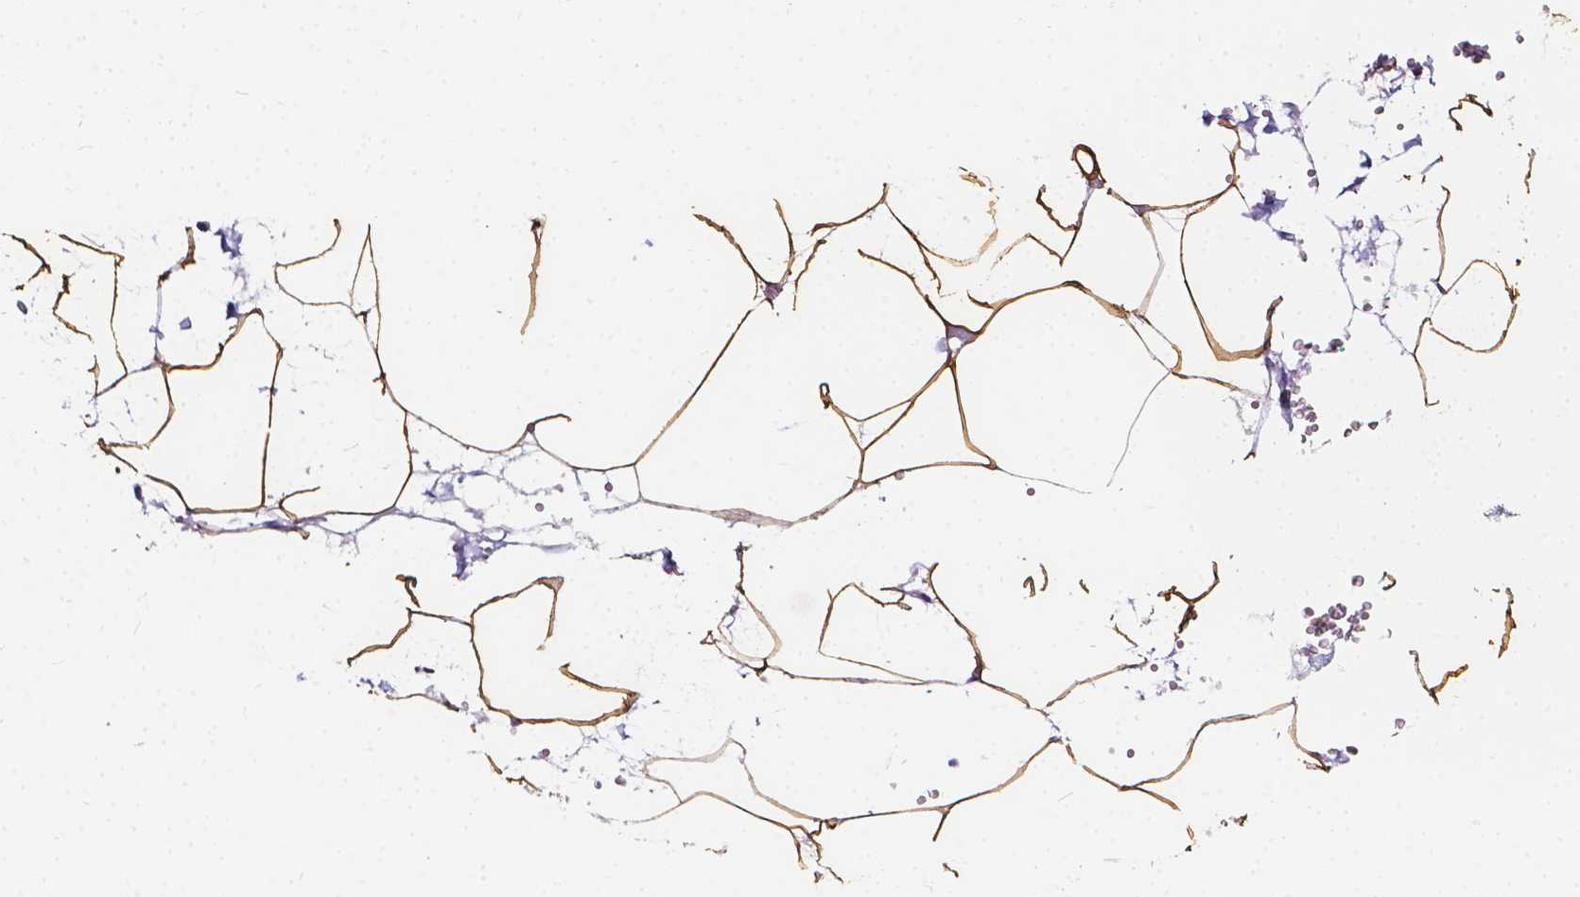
{"staining": {"intensity": "moderate", "quantity": ">75%", "location": "cytoplasmic/membranous"}, "tissue": "adipose tissue", "cell_type": "Adipocytes", "image_type": "normal", "snomed": [{"axis": "morphology", "description": "Normal tissue, NOS"}, {"axis": "topography", "description": "Adipose tissue"}, {"axis": "topography", "description": "Pancreas"}, {"axis": "topography", "description": "Peripheral nerve tissue"}], "caption": "Immunohistochemical staining of benign human adipose tissue exhibits medium levels of moderate cytoplasmic/membranous expression in about >75% of adipocytes.", "gene": "CLSTN2", "patient": {"sex": "female", "age": 58}}